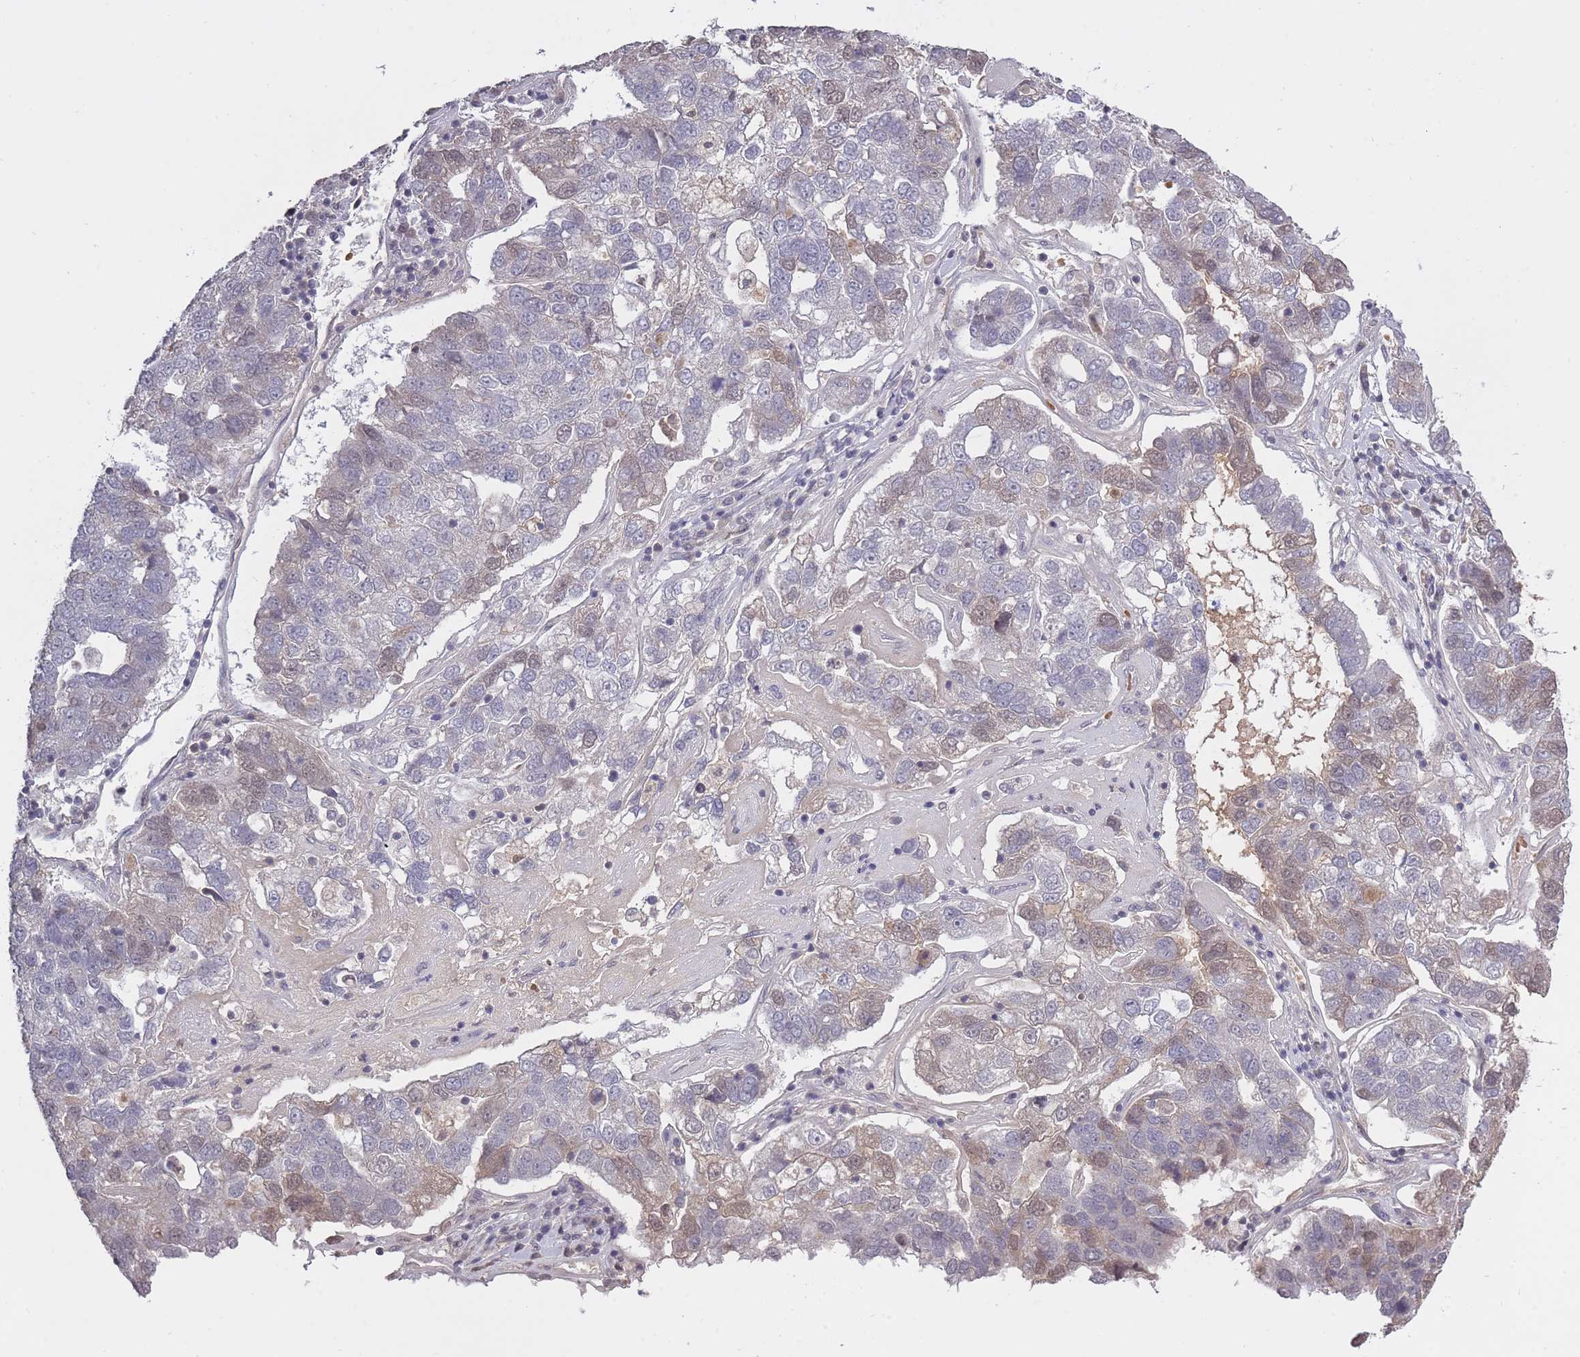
{"staining": {"intensity": "weak", "quantity": "<25%", "location": "nuclear"}, "tissue": "pancreatic cancer", "cell_type": "Tumor cells", "image_type": "cancer", "snomed": [{"axis": "morphology", "description": "Adenocarcinoma, NOS"}, {"axis": "topography", "description": "Pancreas"}], "caption": "Immunohistochemical staining of pancreatic adenocarcinoma demonstrates no significant expression in tumor cells.", "gene": "ADCYAP1R1", "patient": {"sex": "female", "age": 61}}